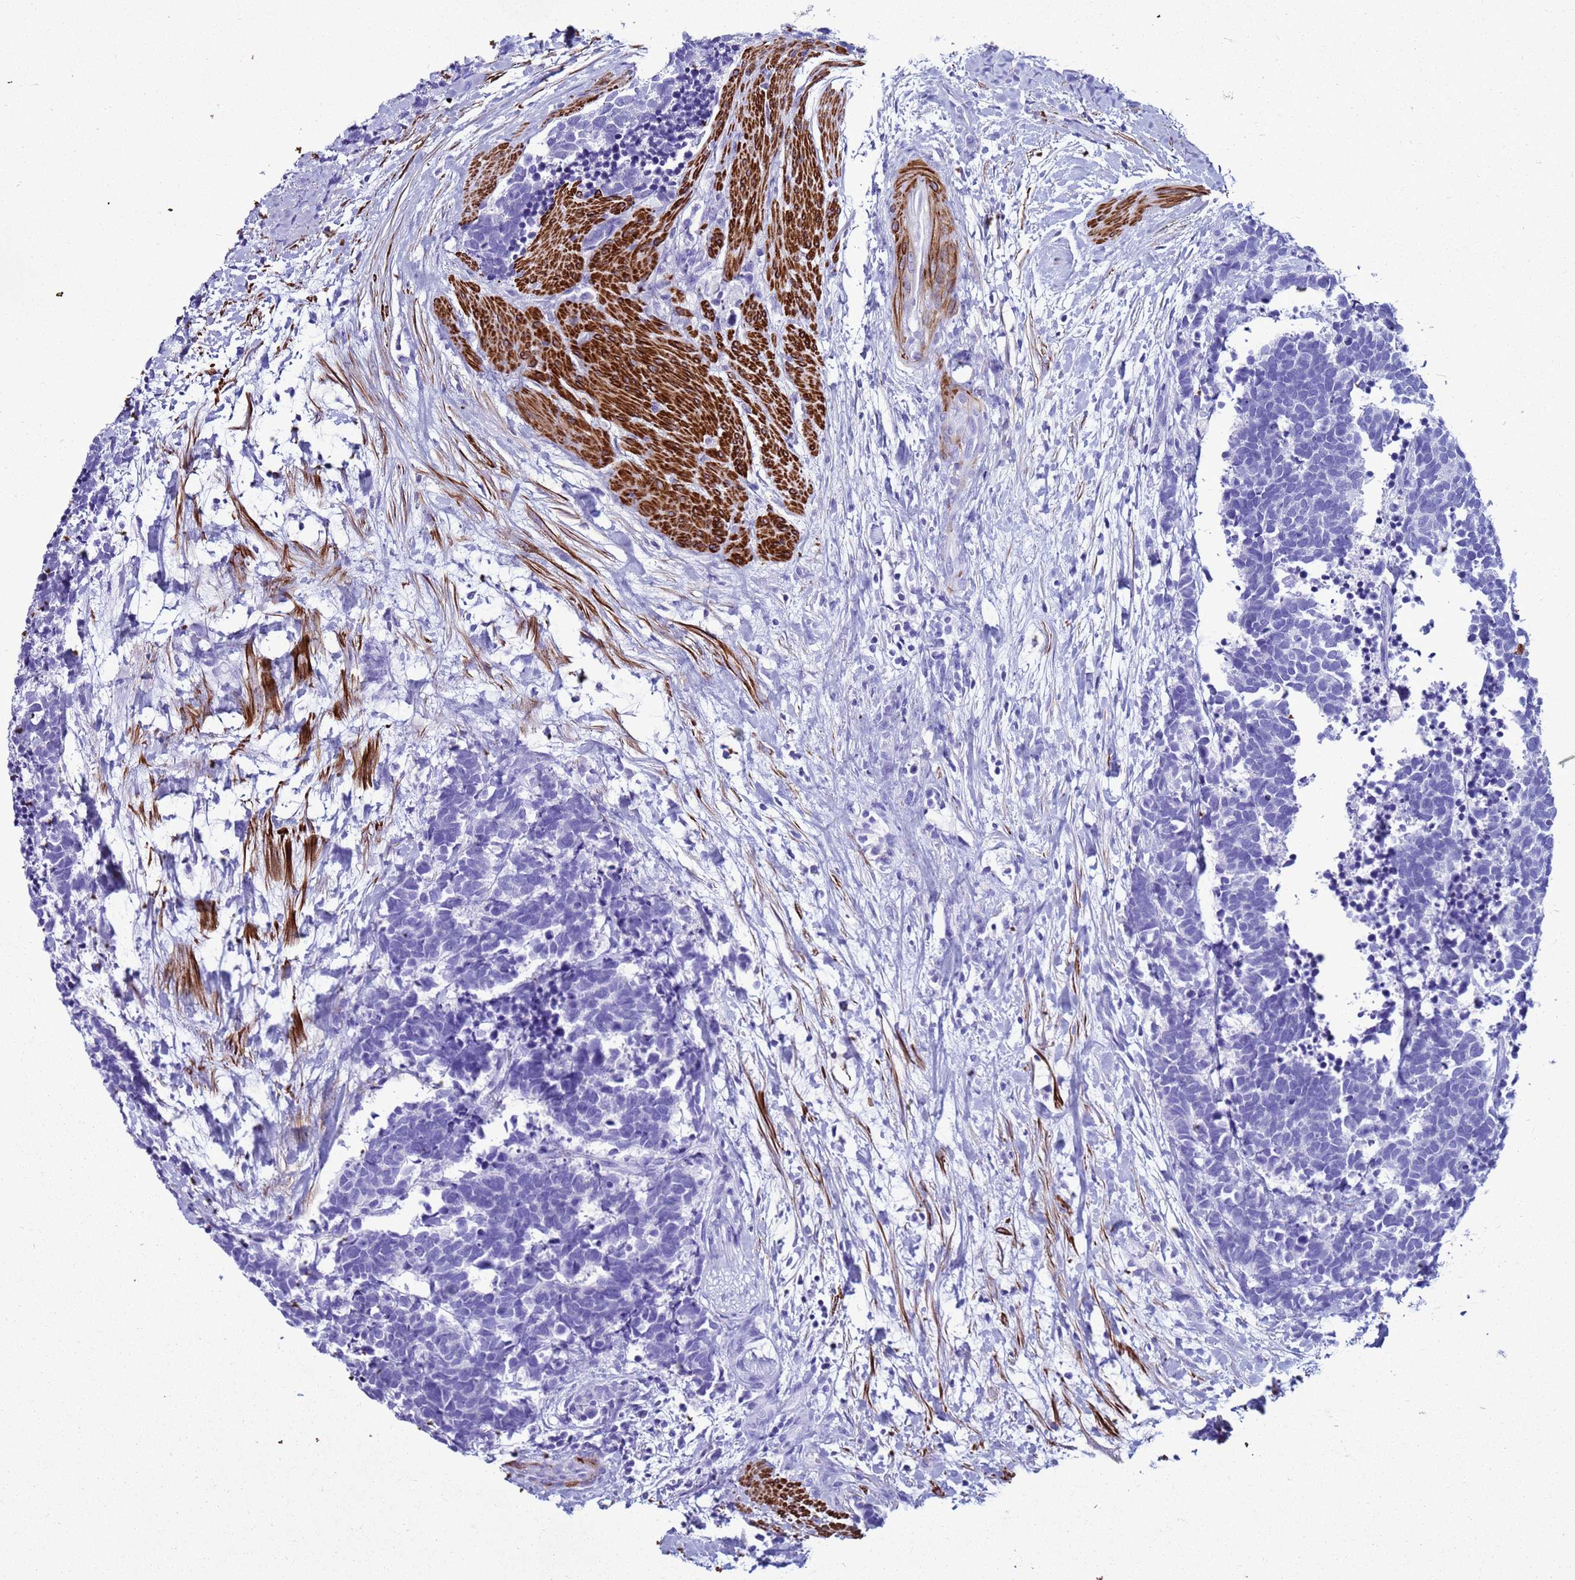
{"staining": {"intensity": "negative", "quantity": "none", "location": "none"}, "tissue": "carcinoid", "cell_type": "Tumor cells", "image_type": "cancer", "snomed": [{"axis": "morphology", "description": "Carcinoma, NOS"}, {"axis": "morphology", "description": "Carcinoid, malignant, NOS"}, {"axis": "topography", "description": "Prostate"}], "caption": "Immunohistochemistry of carcinoid reveals no staining in tumor cells.", "gene": "LCMT1", "patient": {"sex": "male", "age": 57}}